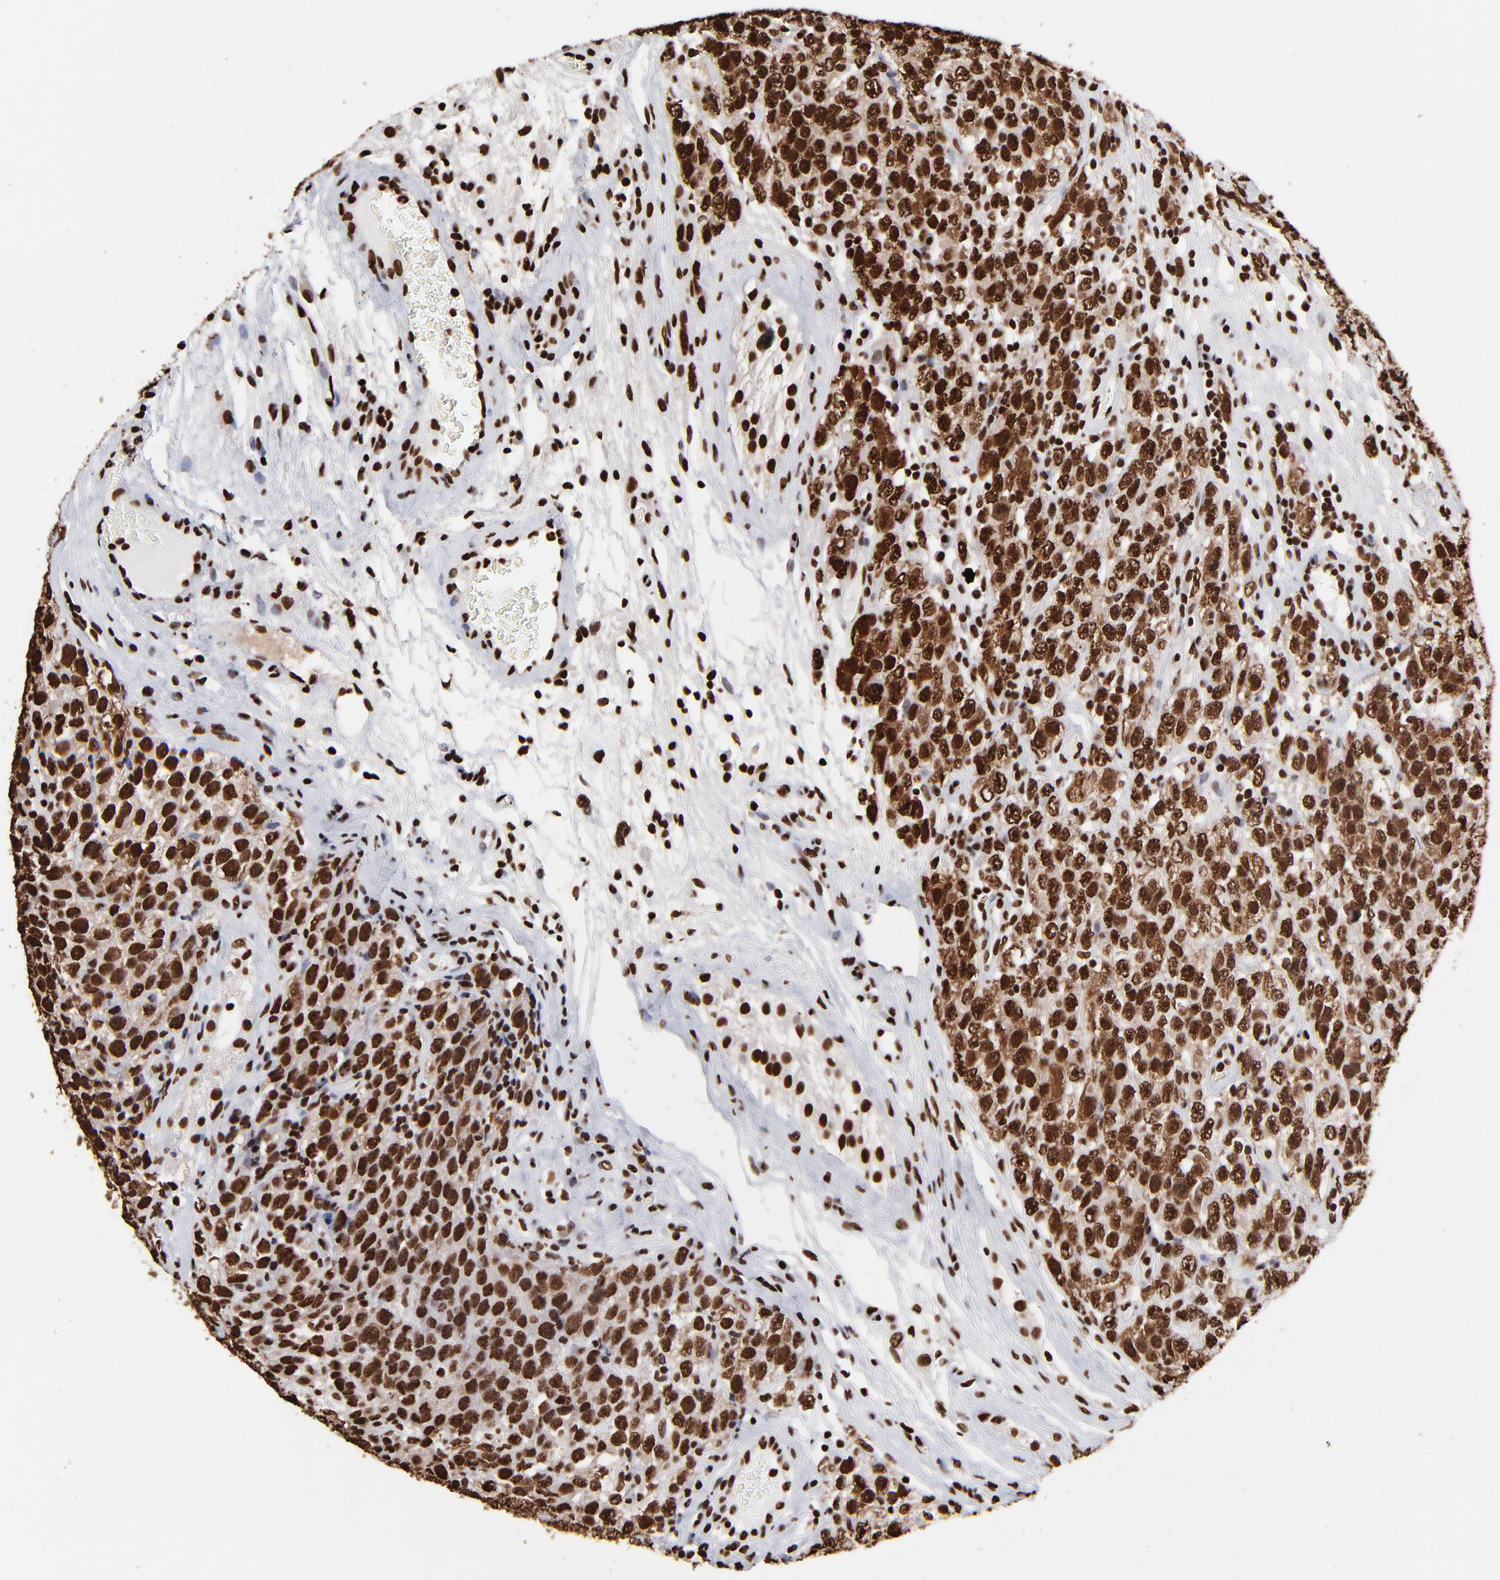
{"staining": {"intensity": "strong", "quantity": ">75%", "location": "nuclear"}, "tissue": "testis cancer", "cell_type": "Tumor cells", "image_type": "cancer", "snomed": [{"axis": "morphology", "description": "Seminoma, NOS"}, {"axis": "topography", "description": "Testis"}], "caption": "A brown stain labels strong nuclear staining of a protein in seminoma (testis) tumor cells.", "gene": "ZNF544", "patient": {"sex": "male", "age": 52}}